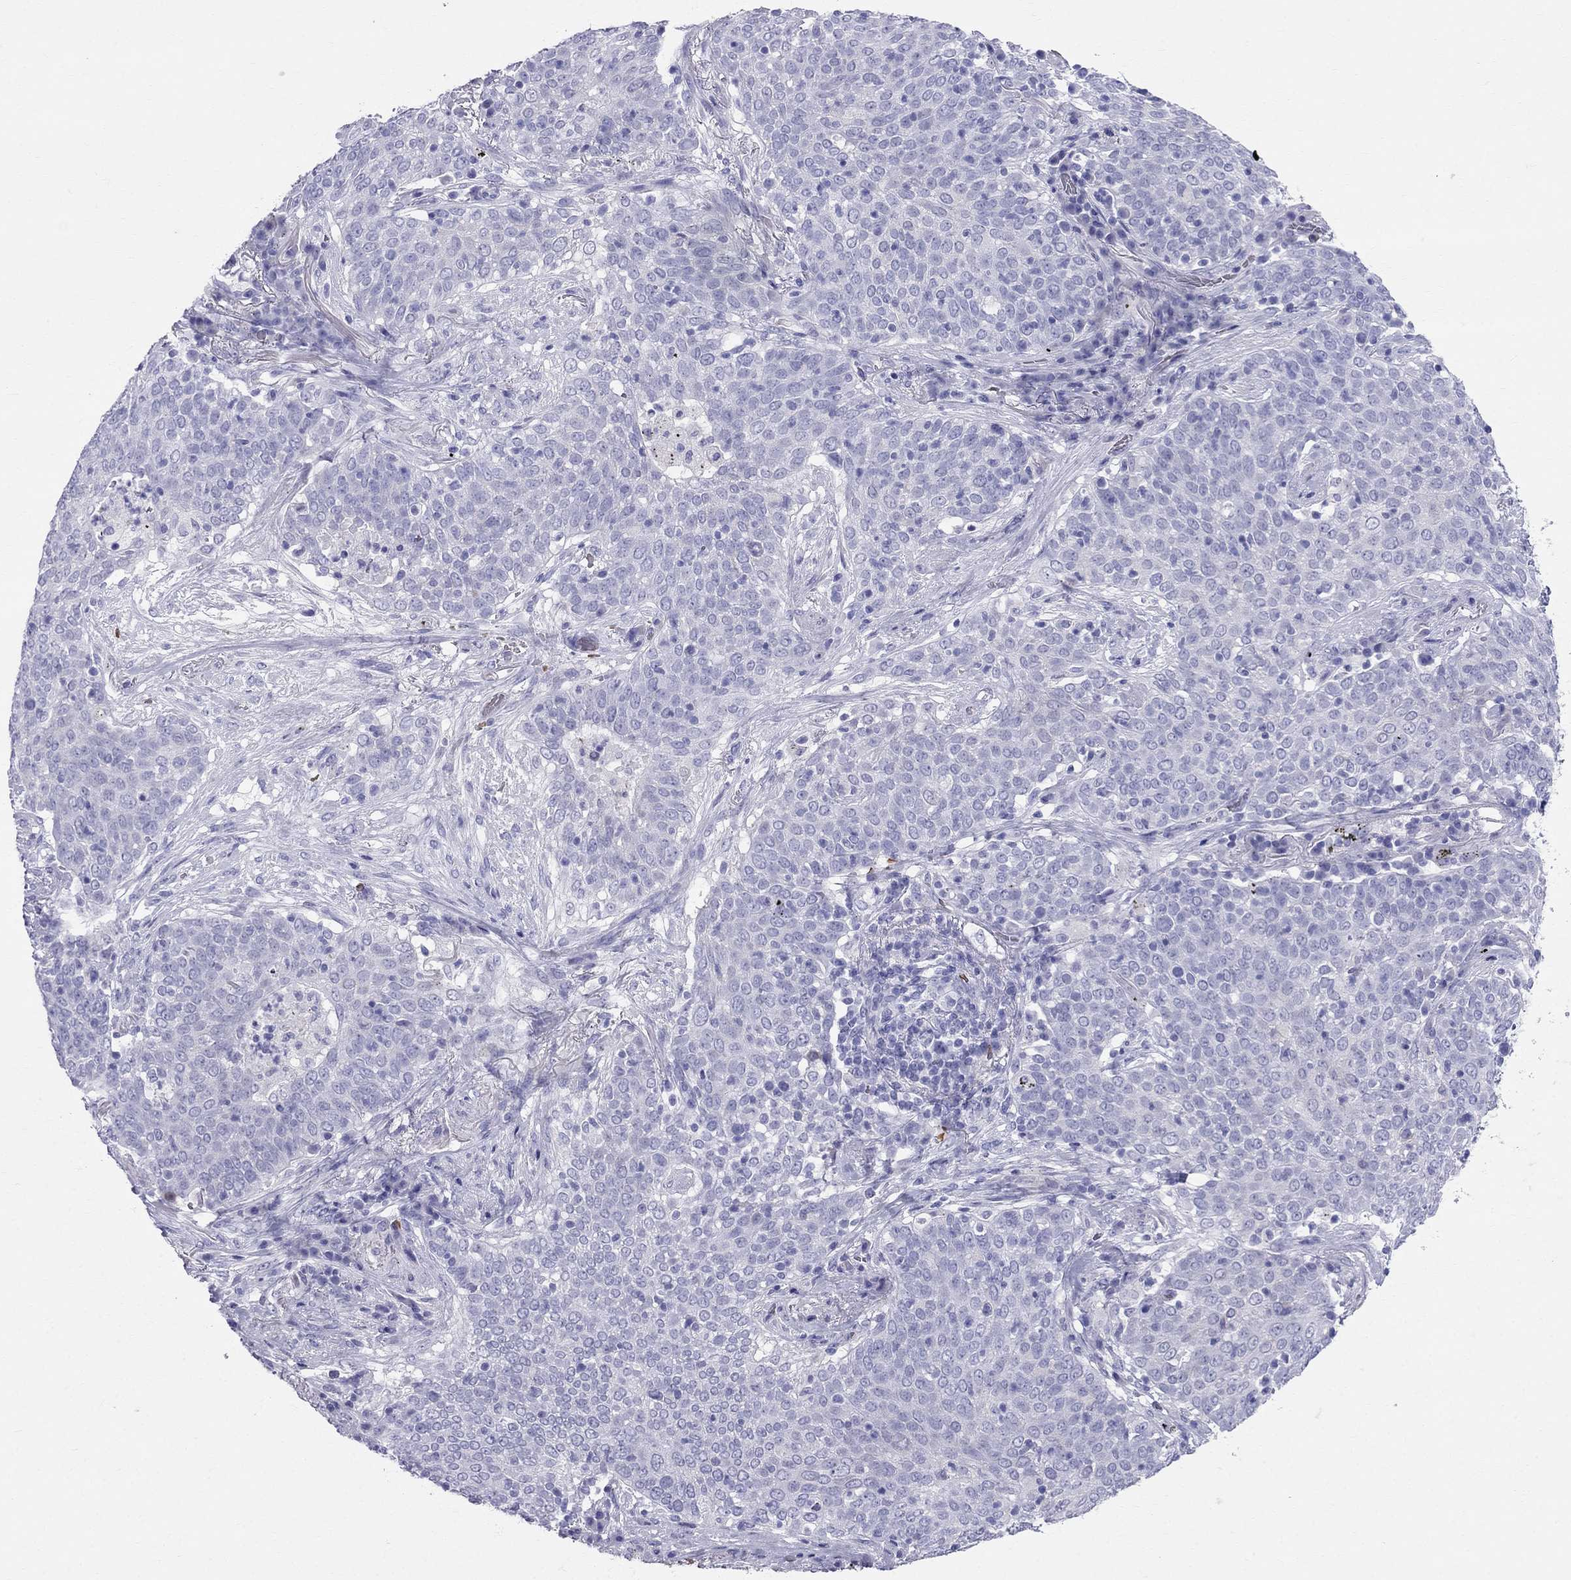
{"staining": {"intensity": "negative", "quantity": "none", "location": "none"}, "tissue": "lung cancer", "cell_type": "Tumor cells", "image_type": "cancer", "snomed": [{"axis": "morphology", "description": "Squamous cell carcinoma, NOS"}, {"axis": "topography", "description": "Lung"}], "caption": "Photomicrograph shows no significant protein positivity in tumor cells of lung squamous cell carcinoma.", "gene": "DNAAF6", "patient": {"sex": "male", "age": 82}}